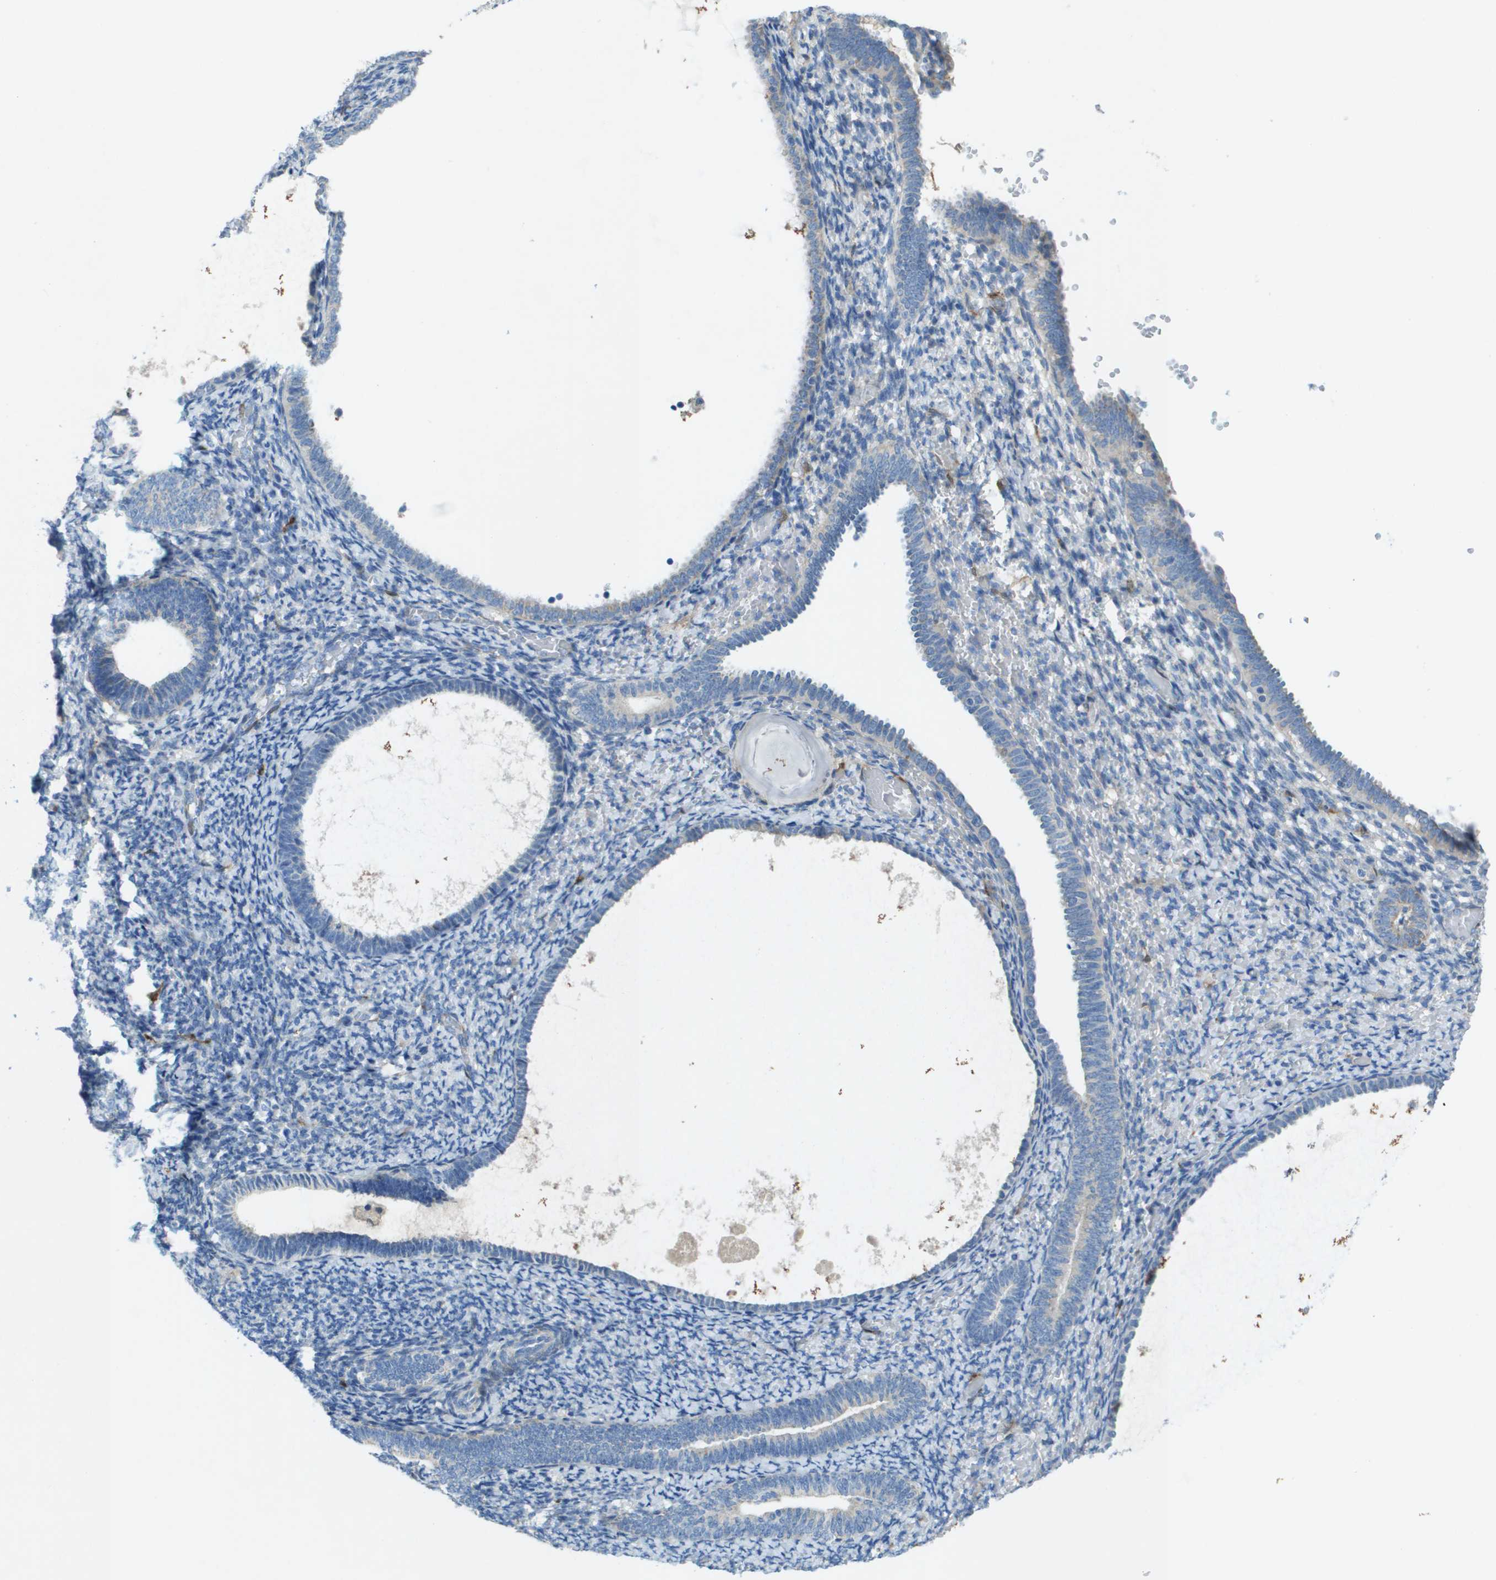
{"staining": {"intensity": "negative", "quantity": "none", "location": "none"}, "tissue": "endometrium", "cell_type": "Cells in endometrial stroma", "image_type": "normal", "snomed": [{"axis": "morphology", "description": "Normal tissue, NOS"}, {"axis": "topography", "description": "Endometrium"}], "caption": "Cells in endometrial stroma show no significant protein staining in normal endometrium.", "gene": "CYGB", "patient": {"sex": "female", "age": 66}}